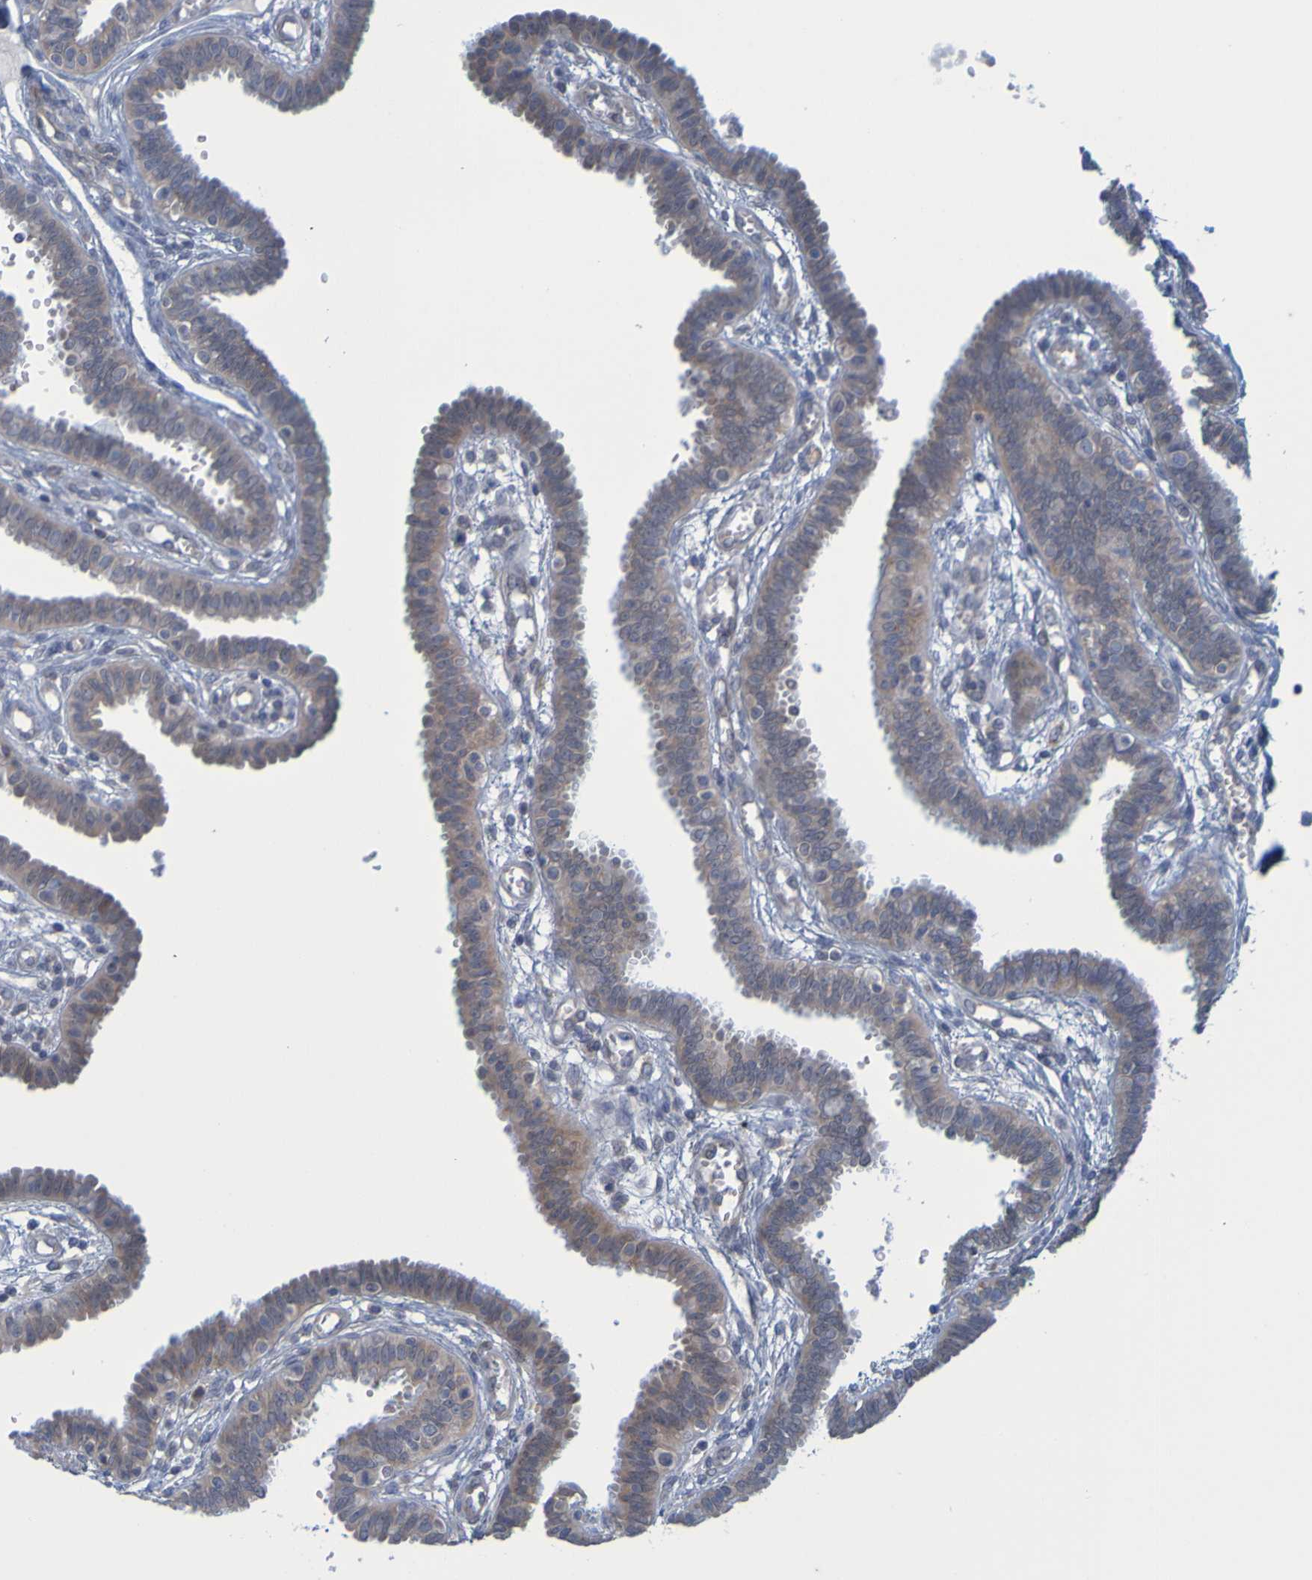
{"staining": {"intensity": "moderate", "quantity": ">75%", "location": "cytoplasmic/membranous"}, "tissue": "fallopian tube", "cell_type": "Glandular cells", "image_type": "normal", "snomed": [{"axis": "morphology", "description": "Normal tissue, NOS"}, {"axis": "topography", "description": "Fallopian tube"}], "caption": "Protein staining of normal fallopian tube shows moderate cytoplasmic/membranous staining in approximately >75% of glandular cells.", "gene": "MOGS", "patient": {"sex": "female", "age": 32}}